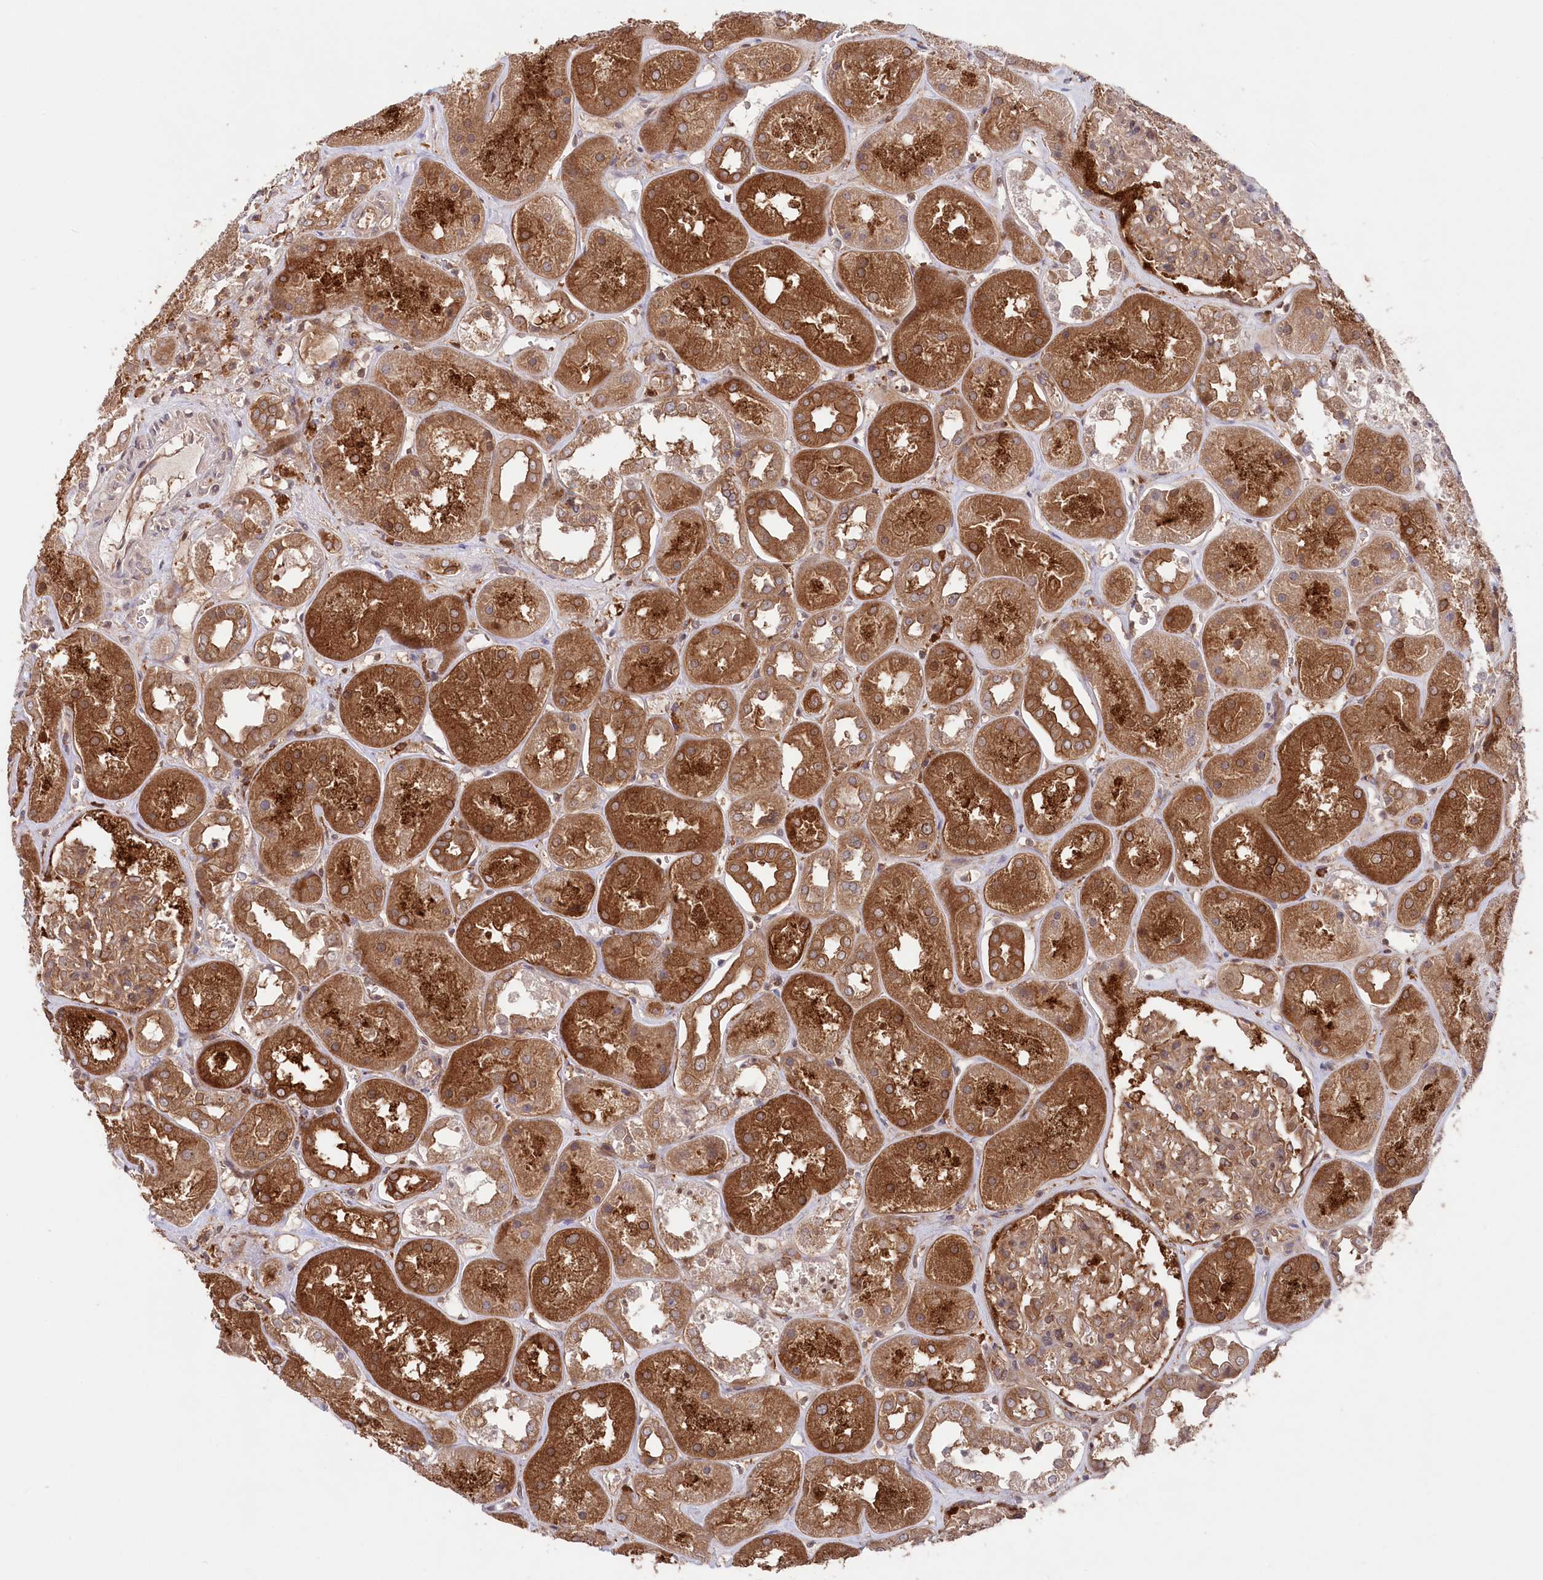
{"staining": {"intensity": "moderate", "quantity": ">75%", "location": "cytoplasmic/membranous"}, "tissue": "kidney", "cell_type": "Cells in glomeruli", "image_type": "normal", "snomed": [{"axis": "morphology", "description": "Normal tissue, NOS"}, {"axis": "topography", "description": "Kidney"}], "caption": "Protein staining displays moderate cytoplasmic/membranous expression in approximately >75% of cells in glomeruli in normal kidney.", "gene": "PPP1R21", "patient": {"sex": "male", "age": 70}}